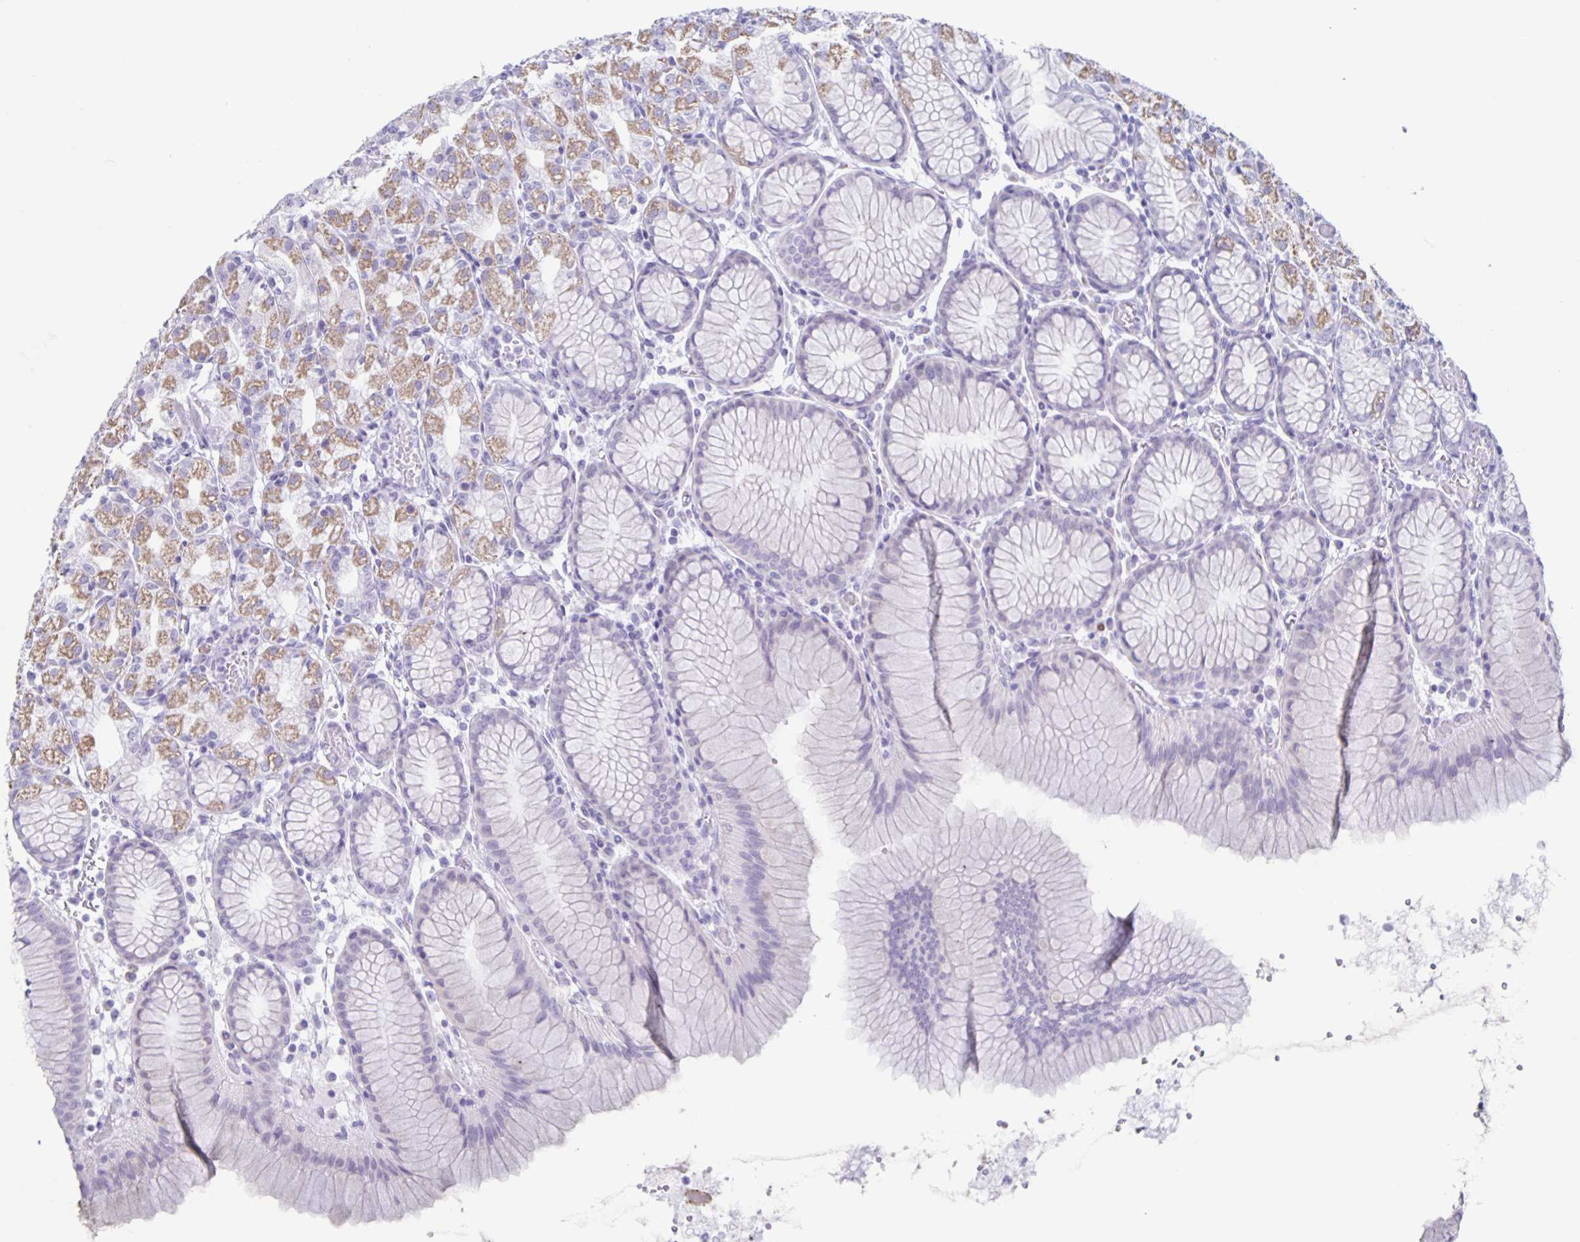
{"staining": {"intensity": "weak", "quantity": "25%-75%", "location": "cytoplasmic/membranous"}, "tissue": "stomach", "cell_type": "Glandular cells", "image_type": "normal", "snomed": [{"axis": "morphology", "description": "Normal tissue, NOS"}, {"axis": "topography", "description": "Stomach"}], "caption": "Immunohistochemistry photomicrograph of unremarkable stomach: stomach stained using IHC exhibits low levels of weak protein expression localized specifically in the cytoplasmic/membranous of glandular cells, appearing as a cytoplasmic/membranous brown color.", "gene": "CT45A10", "patient": {"sex": "female", "age": 57}}